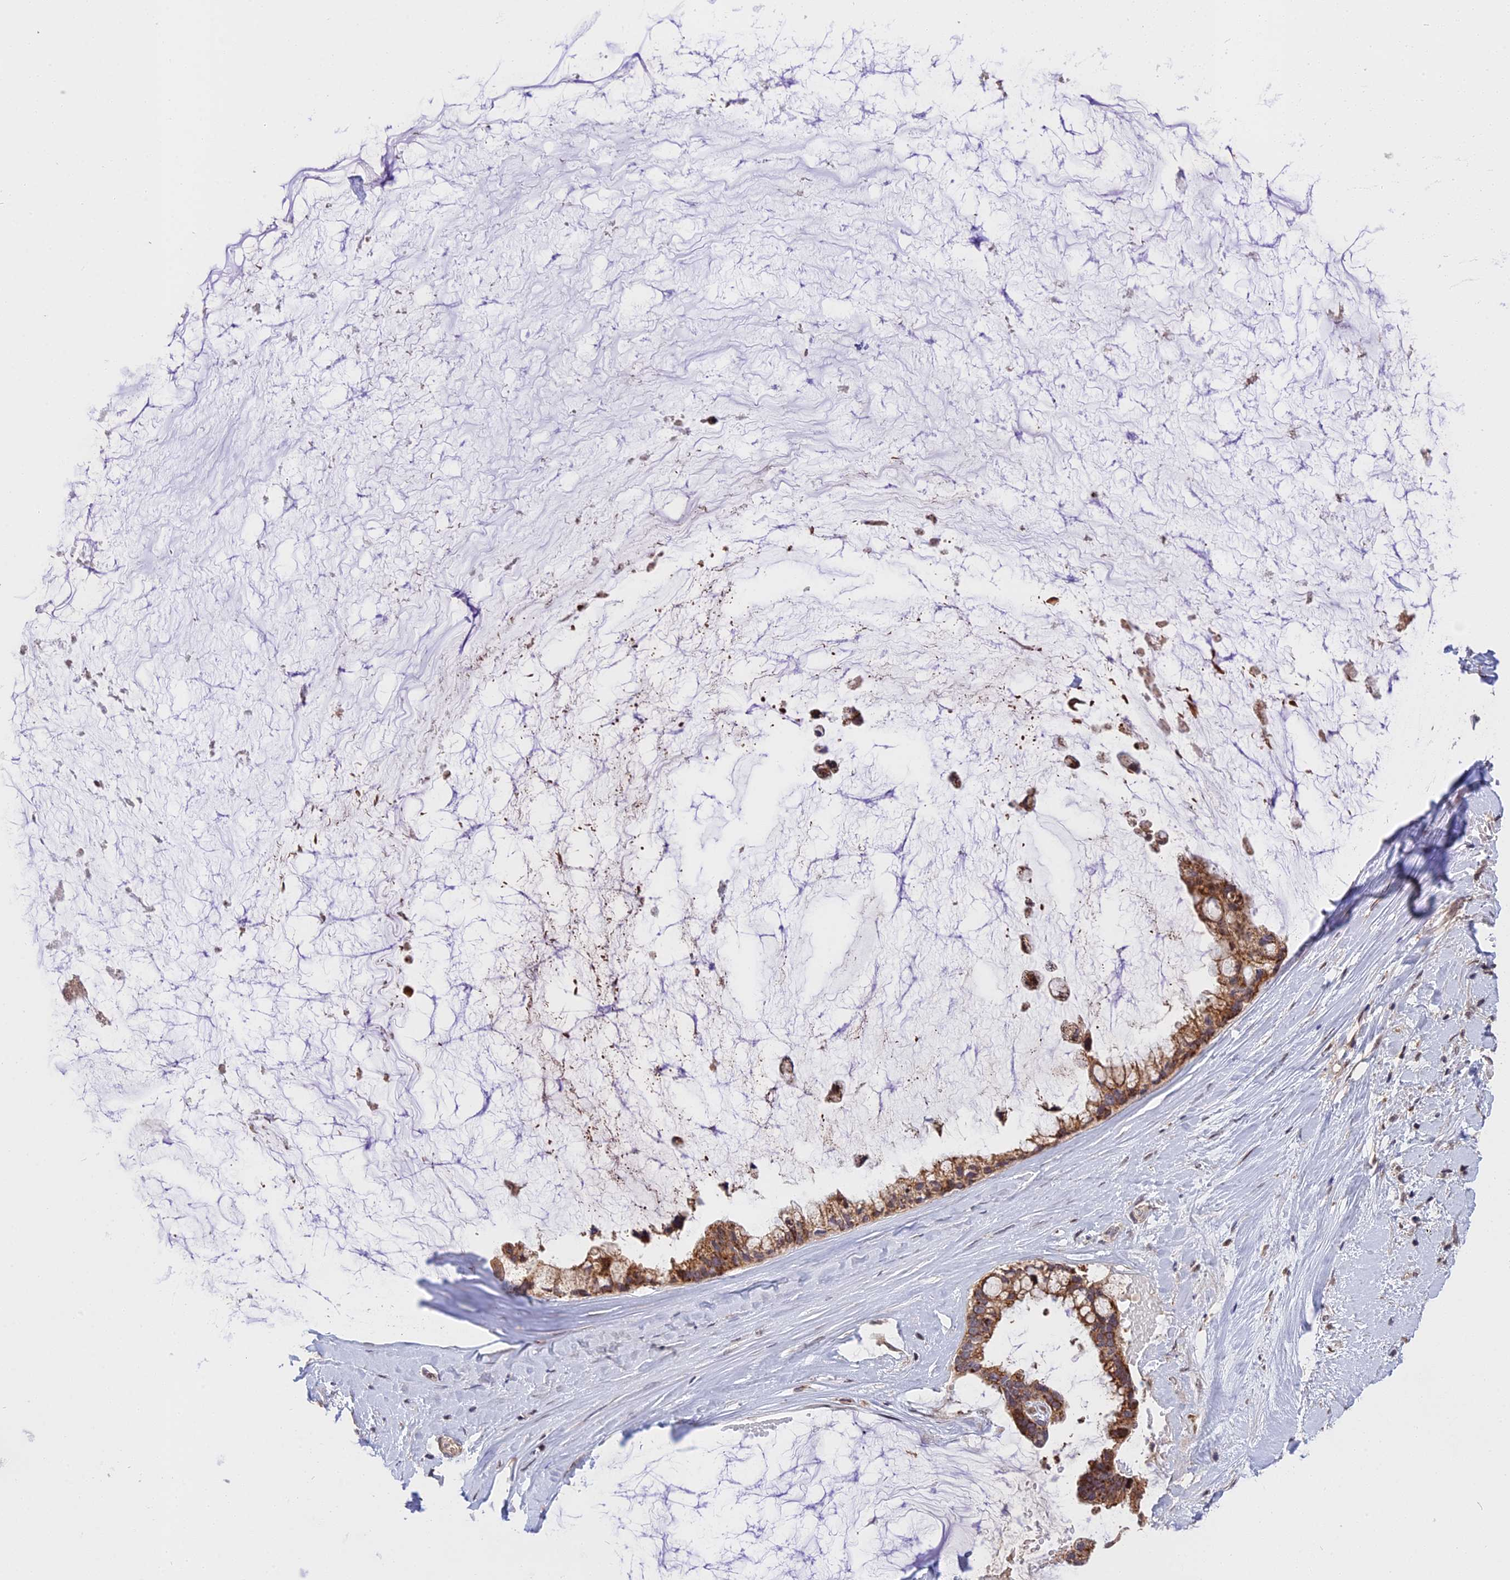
{"staining": {"intensity": "strong", "quantity": ">75%", "location": "cytoplasmic/membranous"}, "tissue": "ovarian cancer", "cell_type": "Tumor cells", "image_type": "cancer", "snomed": [{"axis": "morphology", "description": "Cystadenocarcinoma, mucinous, NOS"}, {"axis": "topography", "description": "Ovary"}], "caption": "IHC staining of ovarian mucinous cystadenocarcinoma, which shows high levels of strong cytoplasmic/membranous expression in approximately >75% of tumor cells indicating strong cytoplasmic/membranous protein staining. The staining was performed using DAB (3,3'-diaminobenzidine) (brown) for protein detection and nuclei were counterstained in hematoxylin (blue).", "gene": "RERGL", "patient": {"sex": "female", "age": 39}}